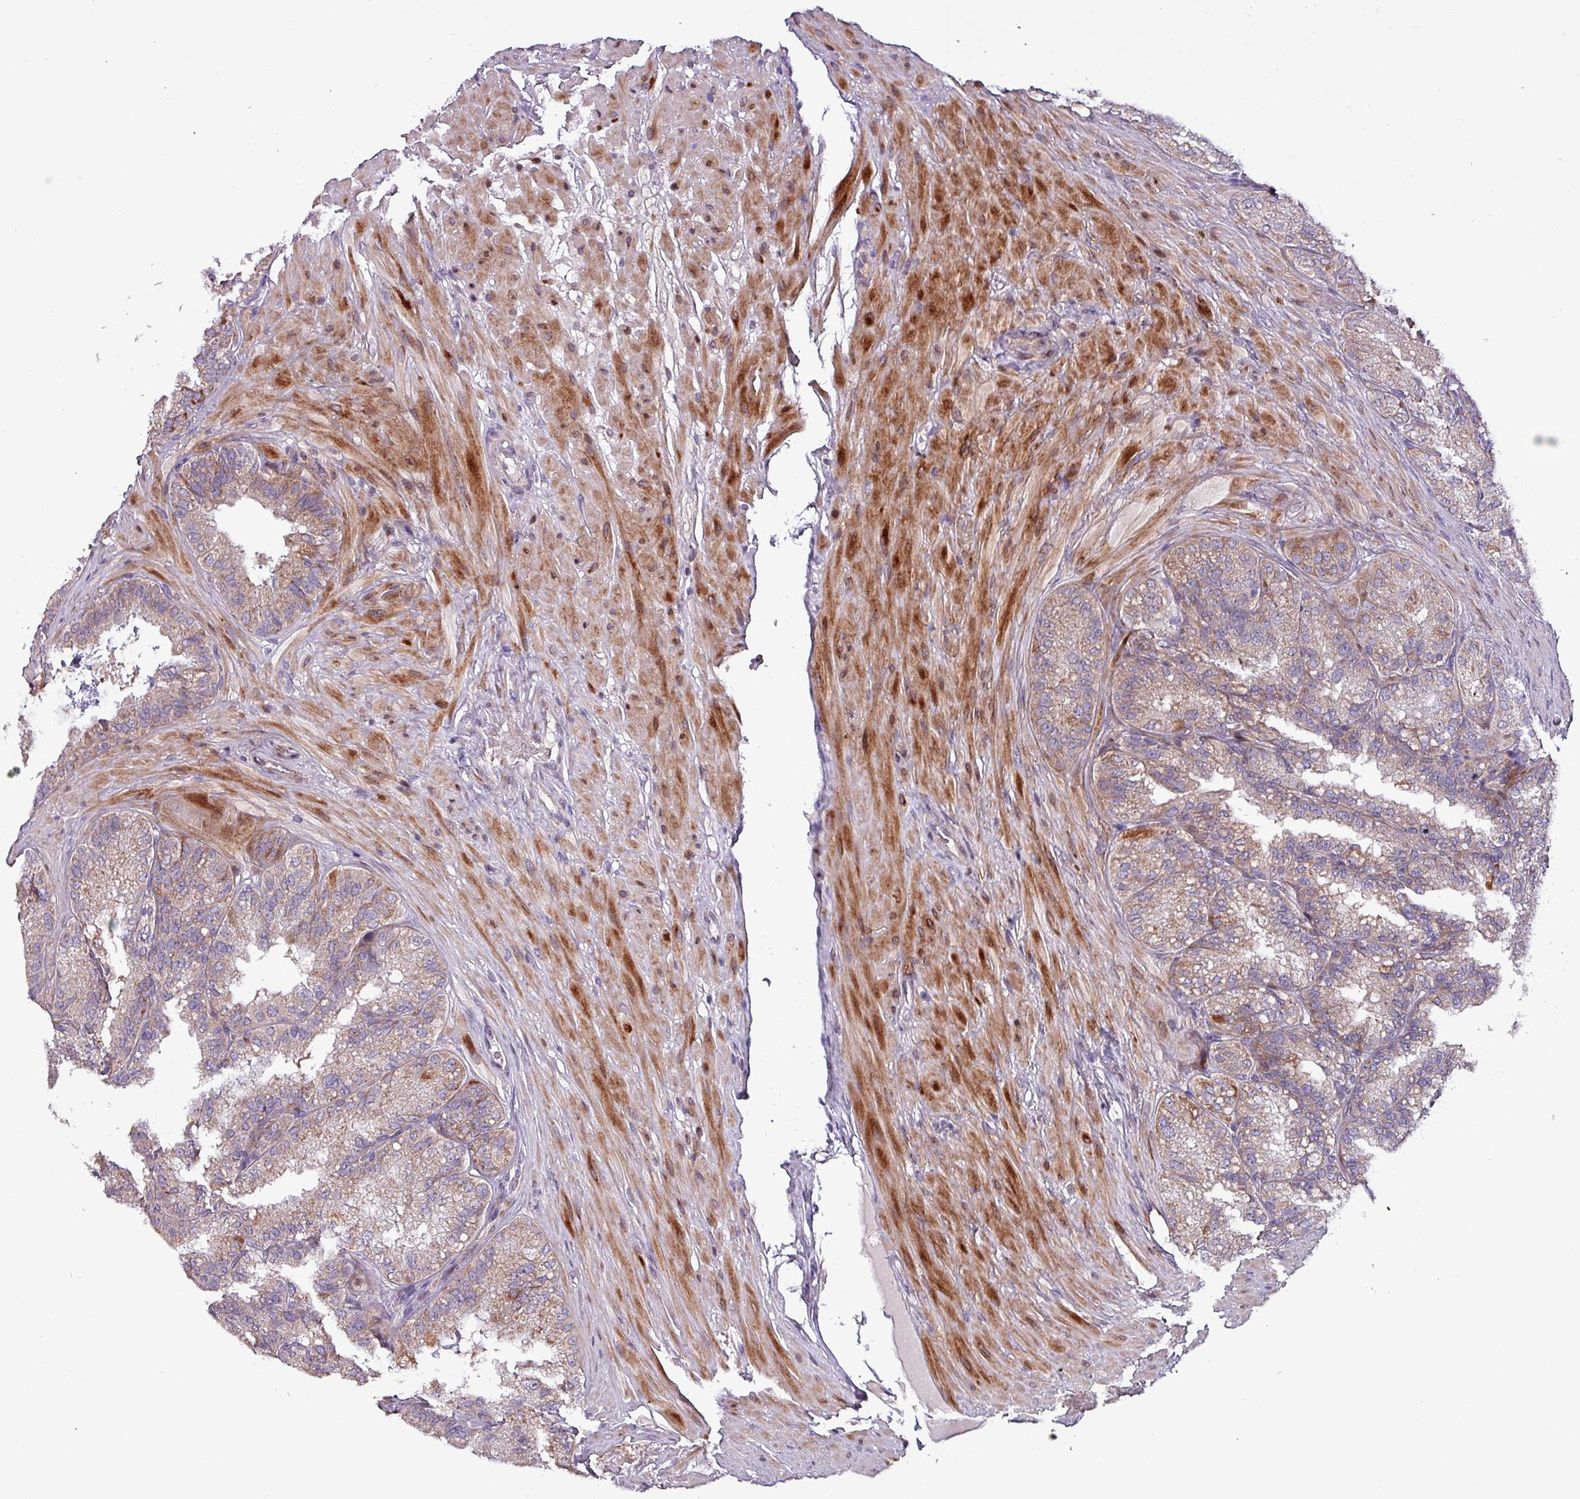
{"staining": {"intensity": "weak", "quantity": "25%-75%", "location": "cytoplasmic/membranous"}, "tissue": "seminal vesicle", "cell_type": "Glandular cells", "image_type": "normal", "snomed": [{"axis": "morphology", "description": "Normal tissue, NOS"}, {"axis": "topography", "description": "Seminal veicle"}], "caption": "Immunohistochemistry staining of benign seminal vesicle, which shows low levels of weak cytoplasmic/membranous staining in about 25%-75% of glandular cells indicating weak cytoplasmic/membranous protein staining. The staining was performed using DAB (3,3'-diaminobenzidine) (brown) for protein detection and nuclei were counterstained in hematoxylin (blue).", "gene": "GRAPL", "patient": {"sex": "male", "age": 58}}